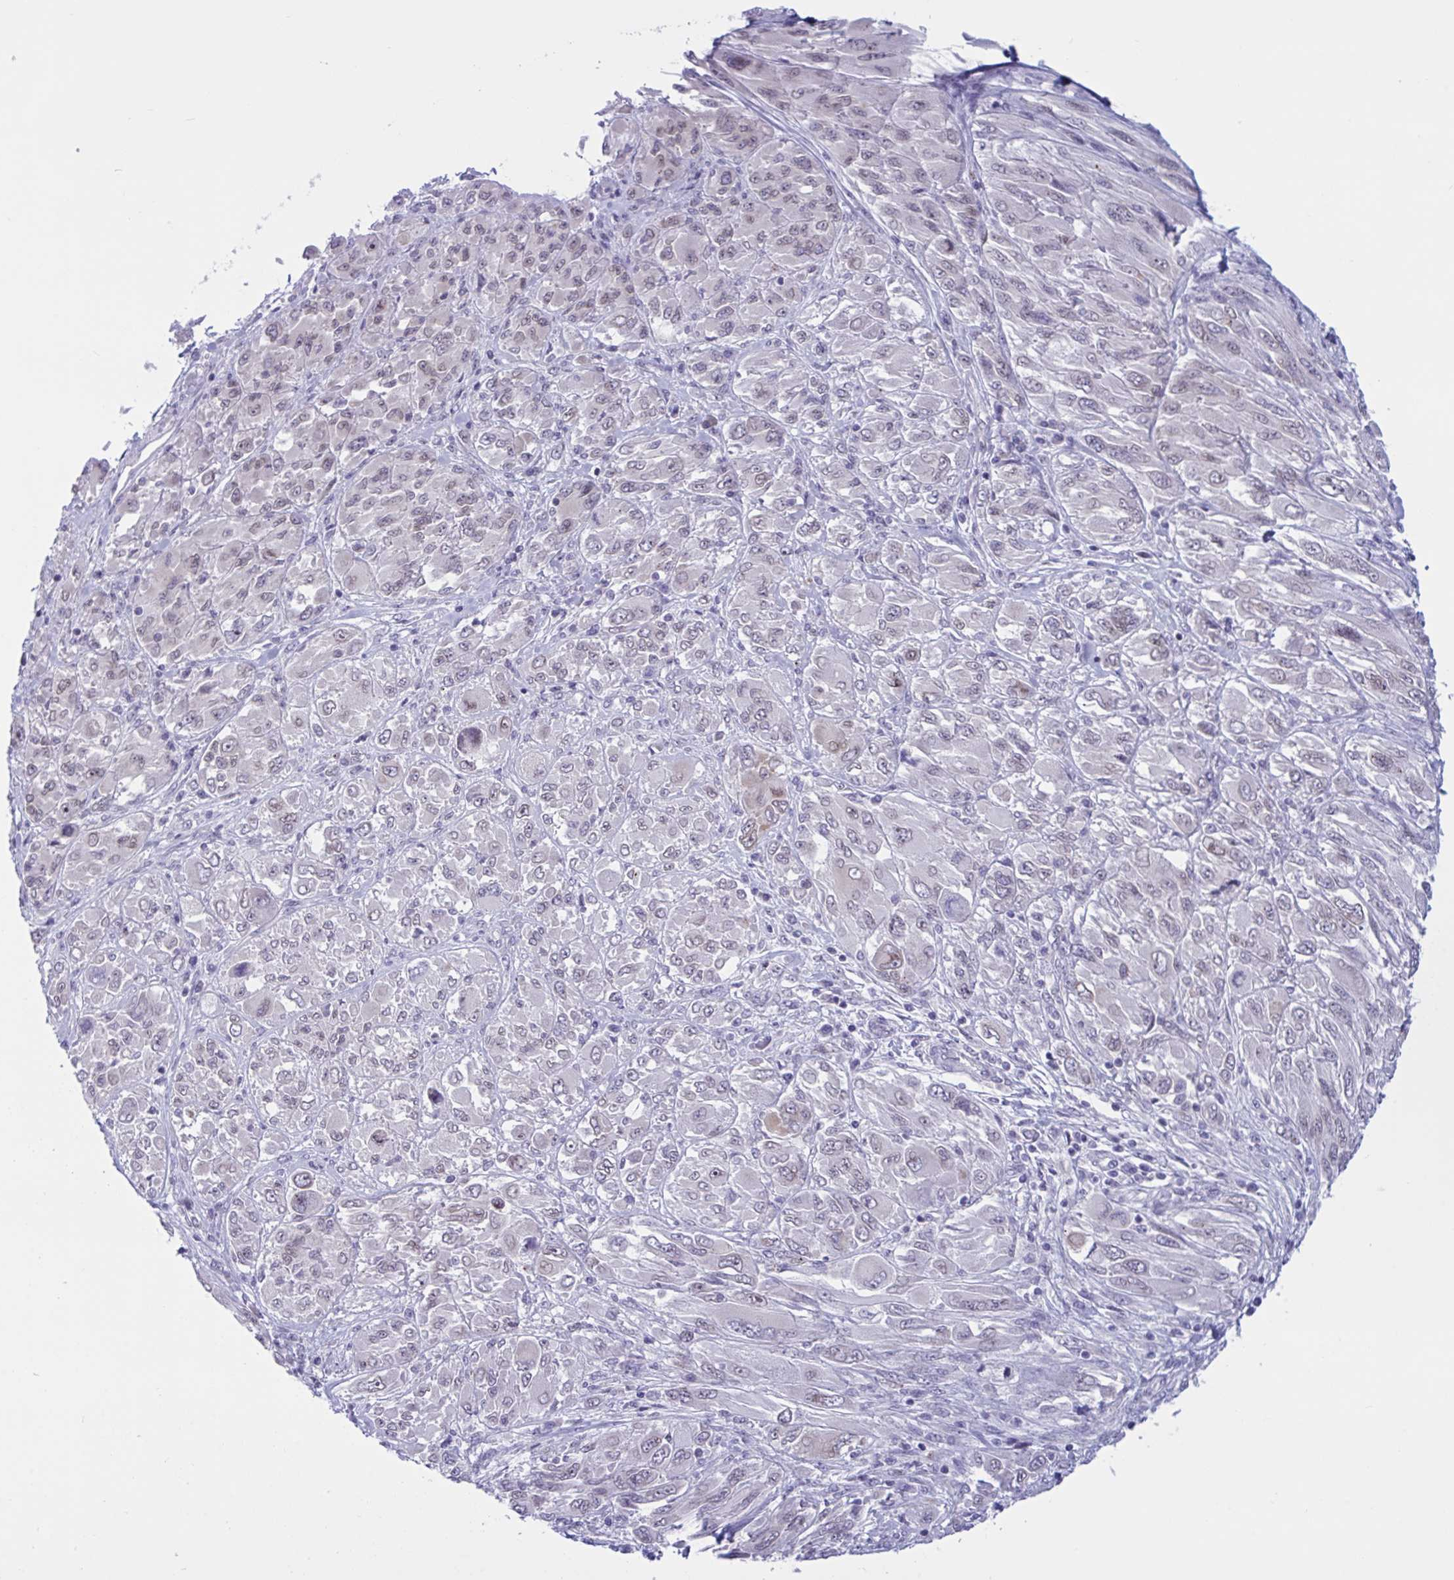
{"staining": {"intensity": "weak", "quantity": "<25%", "location": "nuclear"}, "tissue": "melanoma", "cell_type": "Tumor cells", "image_type": "cancer", "snomed": [{"axis": "morphology", "description": "Malignant melanoma, NOS"}, {"axis": "topography", "description": "Skin"}], "caption": "IHC image of neoplastic tissue: malignant melanoma stained with DAB (3,3'-diaminobenzidine) displays no significant protein staining in tumor cells.", "gene": "DOCK11", "patient": {"sex": "female", "age": 91}}